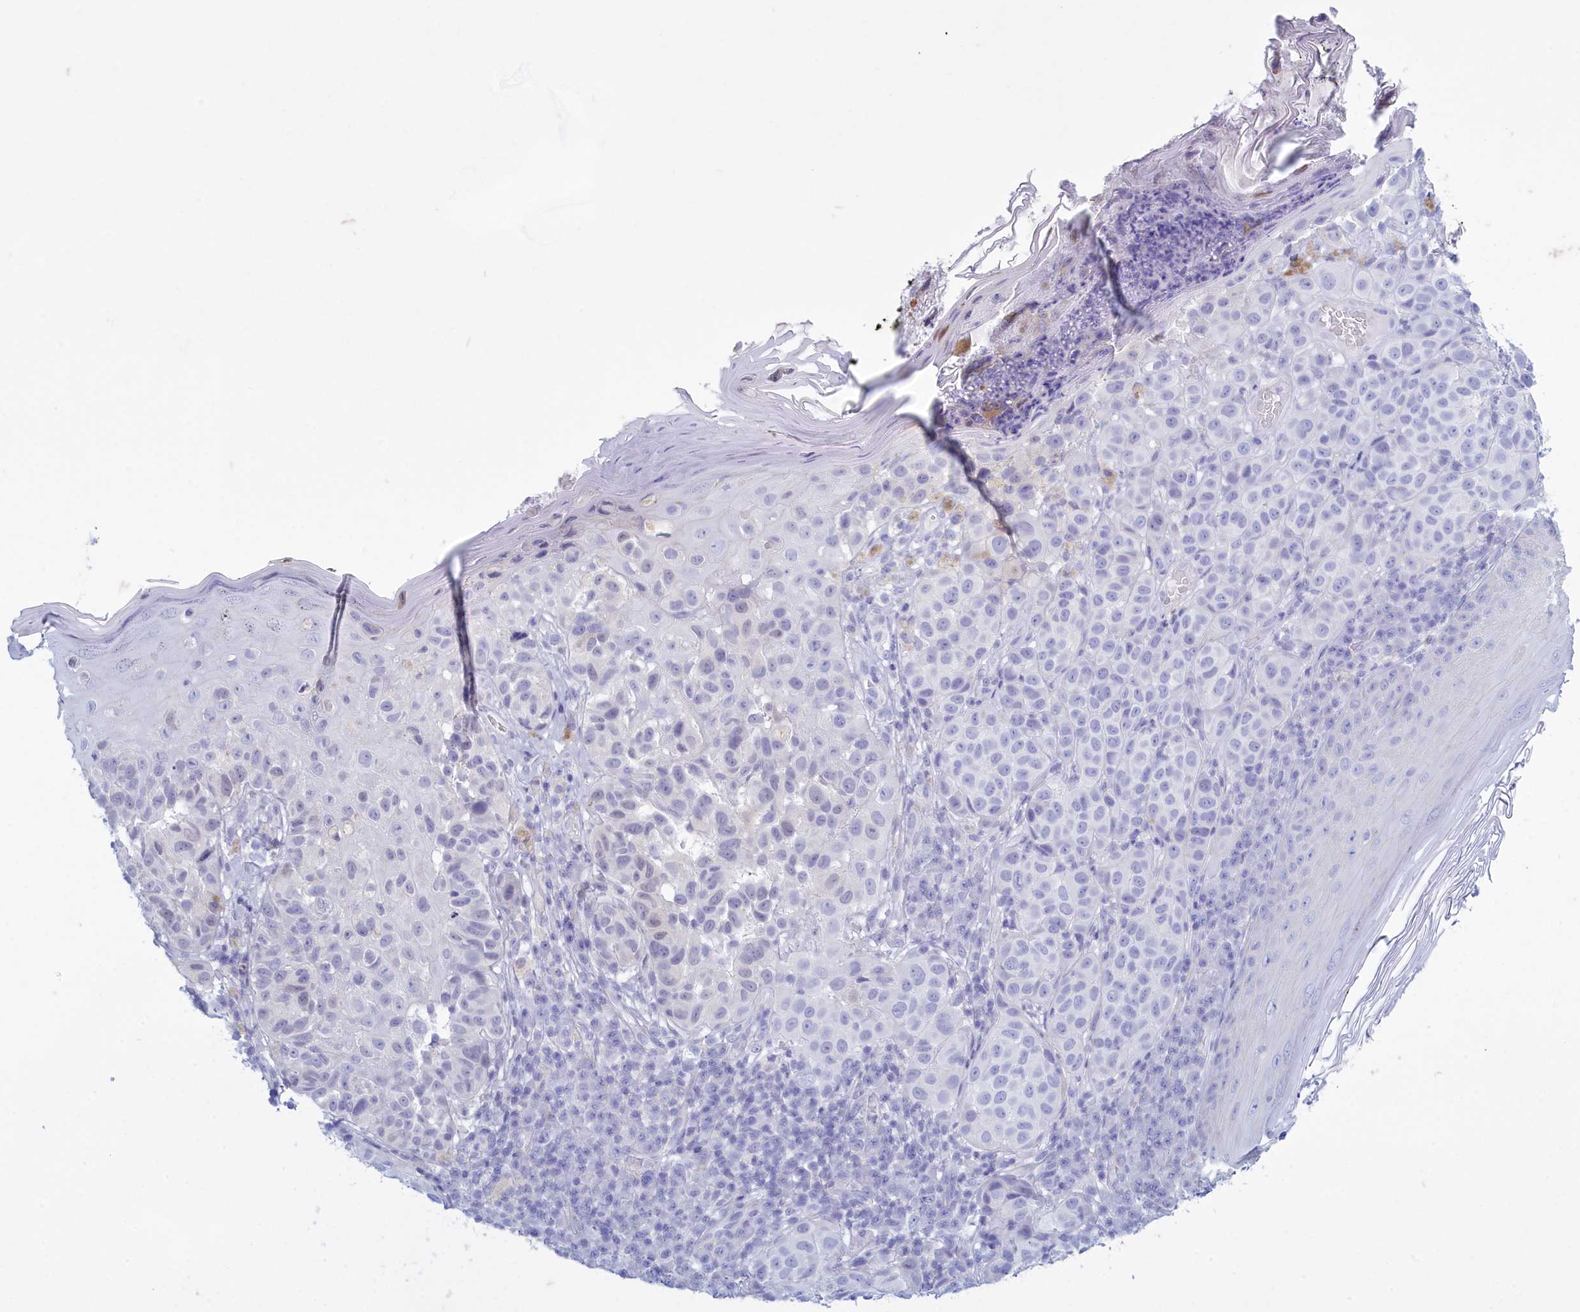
{"staining": {"intensity": "negative", "quantity": "none", "location": "none"}, "tissue": "melanoma", "cell_type": "Tumor cells", "image_type": "cancer", "snomed": [{"axis": "morphology", "description": "Malignant melanoma, NOS"}, {"axis": "topography", "description": "Skin"}], "caption": "This is an immunohistochemistry (IHC) photomicrograph of malignant melanoma. There is no staining in tumor cells.", "gene": "TMEM97", "patient": {"sex": "male", "age": 38}}